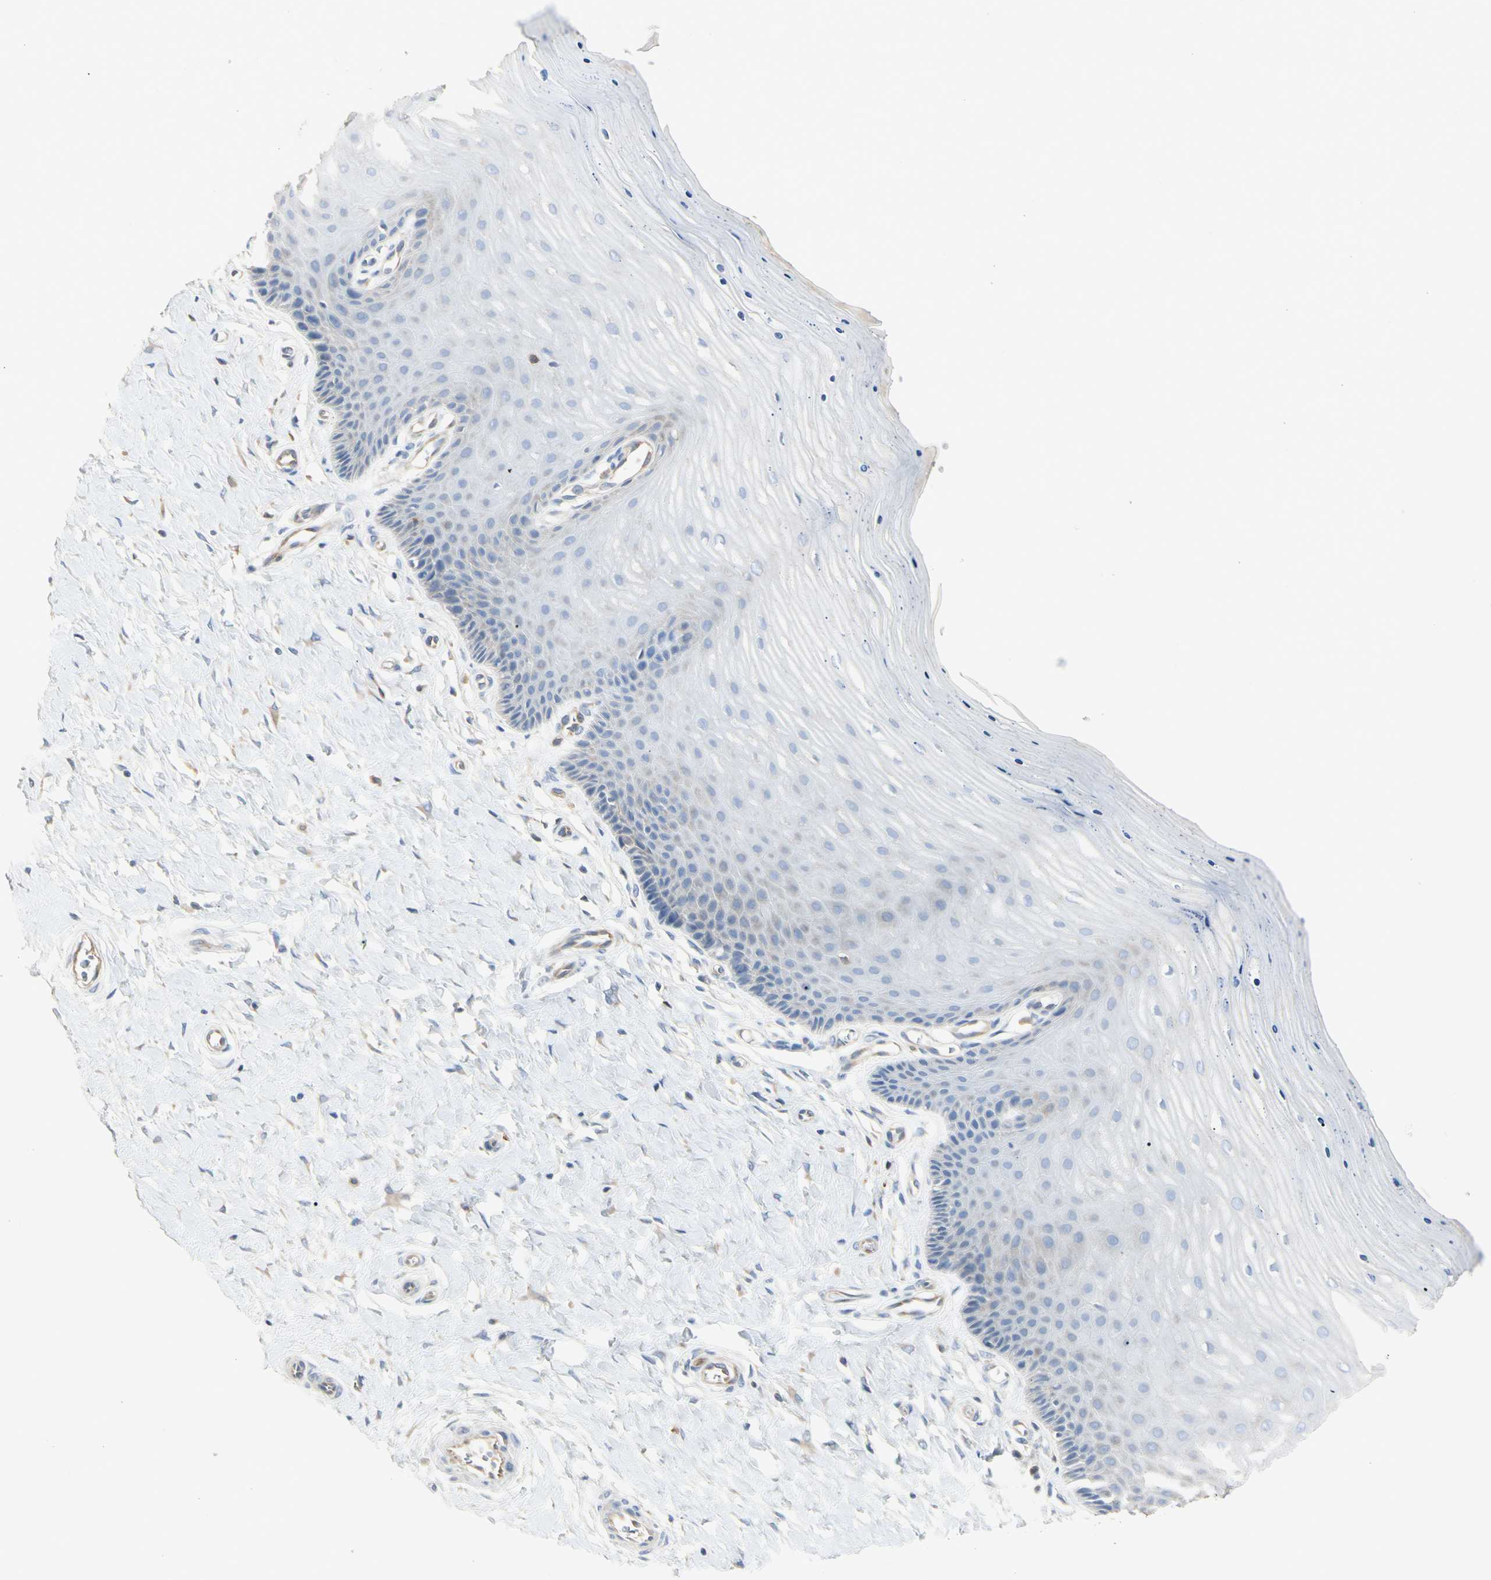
{"staining": {"intensity": "moderate", "quantity": ">75%", "location": "cytoplasmic/membranous"}, "tissue": "cervix", "cell_type": "Glandular cells", "image_type": "normal", "snomed": [{"axis": "morphology", "description": "Normal tissue, NOS"}, {"axis": "topography", "description": "Cervix"}], "caption": "Immunohistochemistry (IHC) histopathology image of normal cervix: cervix stained using immunohistochemistry exhibits medium levels of moderate protein expression localized specifically in the cytoplasmic/membranous of glandular cells, appearing as a cytoplasmic/membranous brown color.", "gene": "NFKB2", "patient": {"sex": "female", "age": 55}}